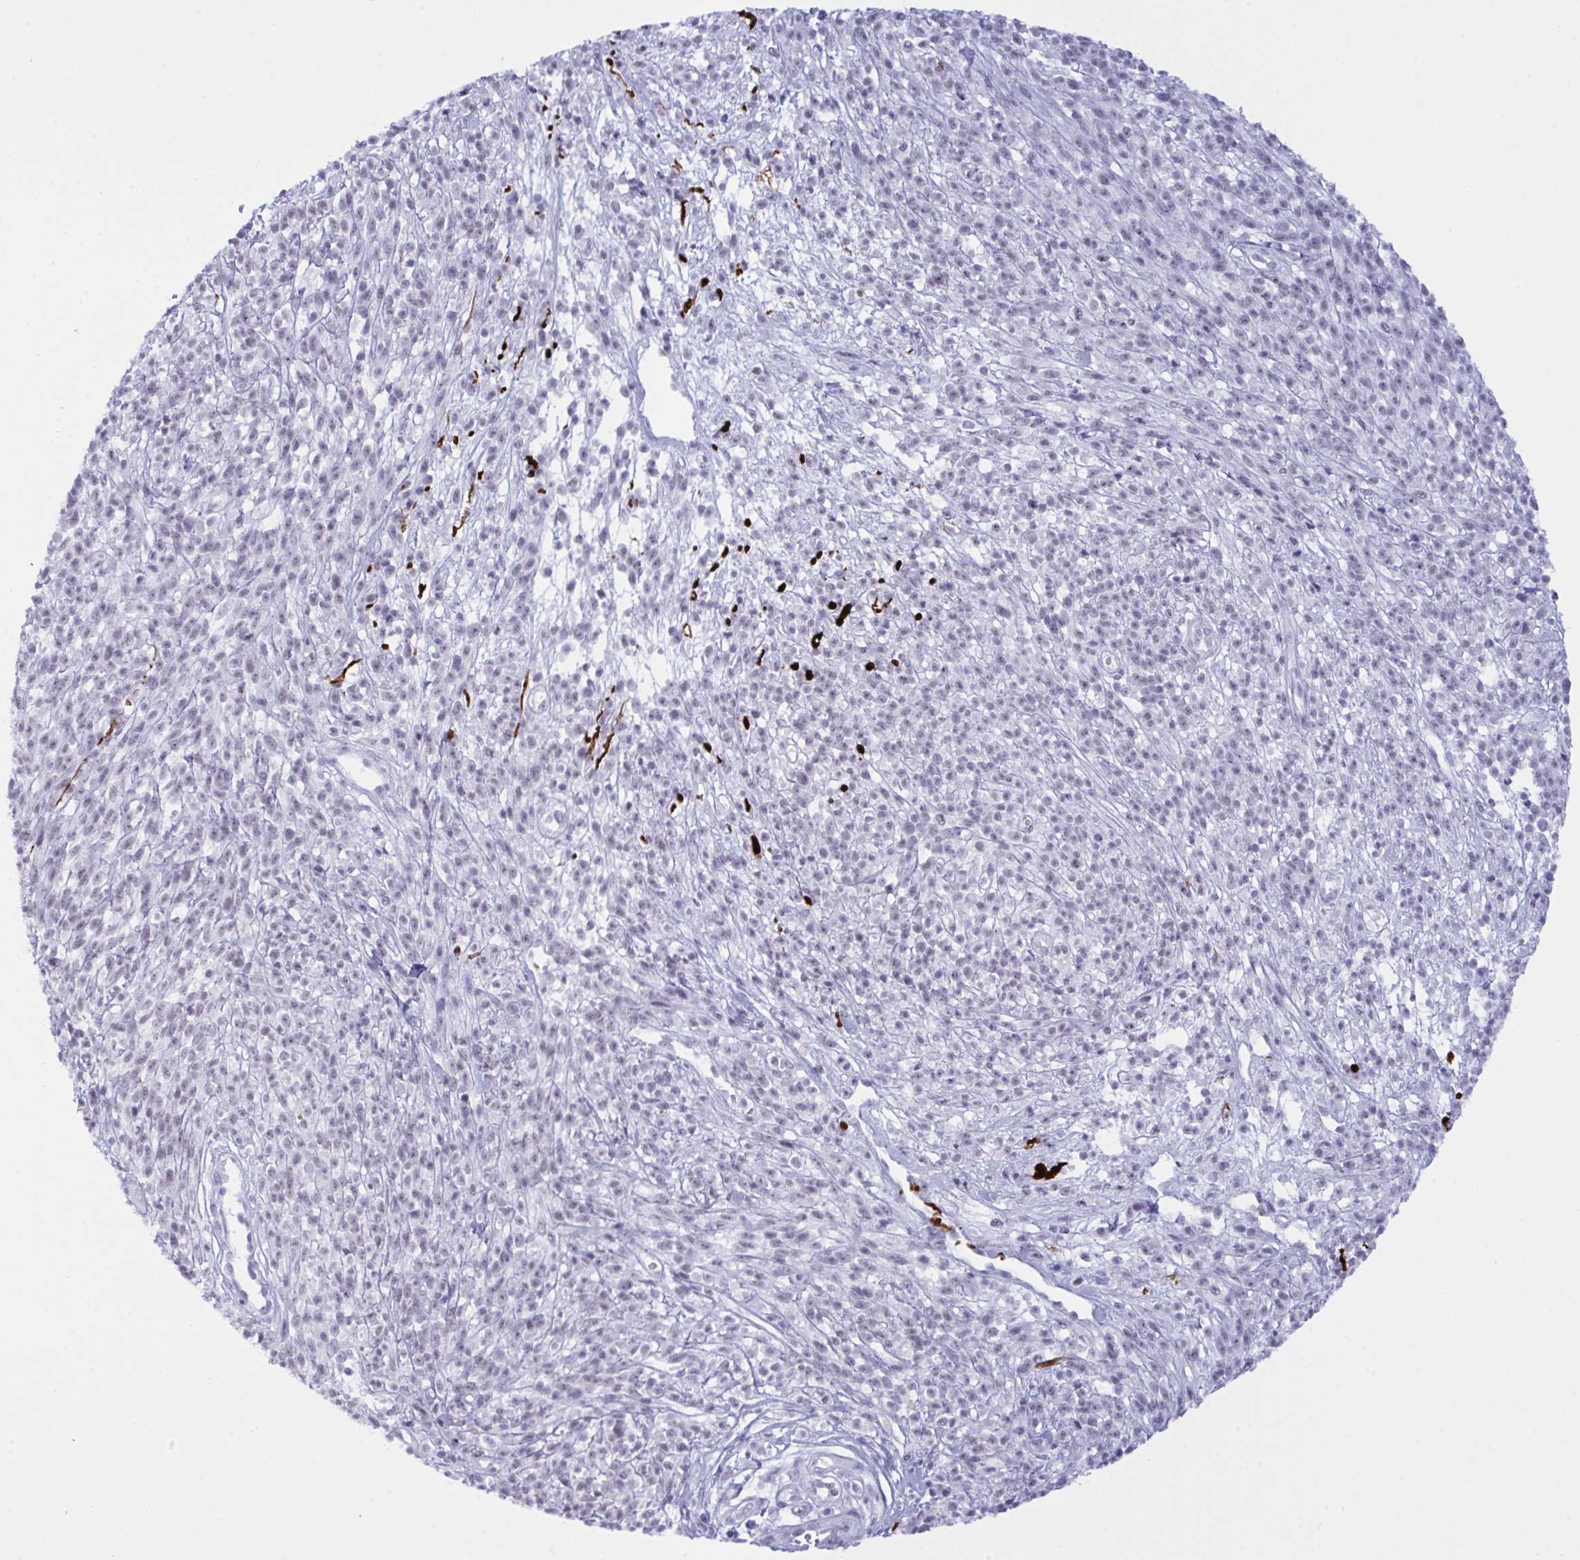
{"staining": {"intensity": "negative", "quantity": "none", "location": "none"}, "tissue": "melanoma", "cell_type": "Tumor cells", "image_type": "cancer", "snomed": [{"axis": "morphology", "description": "Malignant melanoma, NOS"}, {"axis": "topography", "description": "Skin"}, {"axis": "topography", "description": "Skin of trunk"}], "caption": "An immunohistochemistry histopathology image of melanoma is shown. There is no staining in tumor cells of melanoma.", "gene": "ELN", "patient": {"sex": "male", "age": 74}}